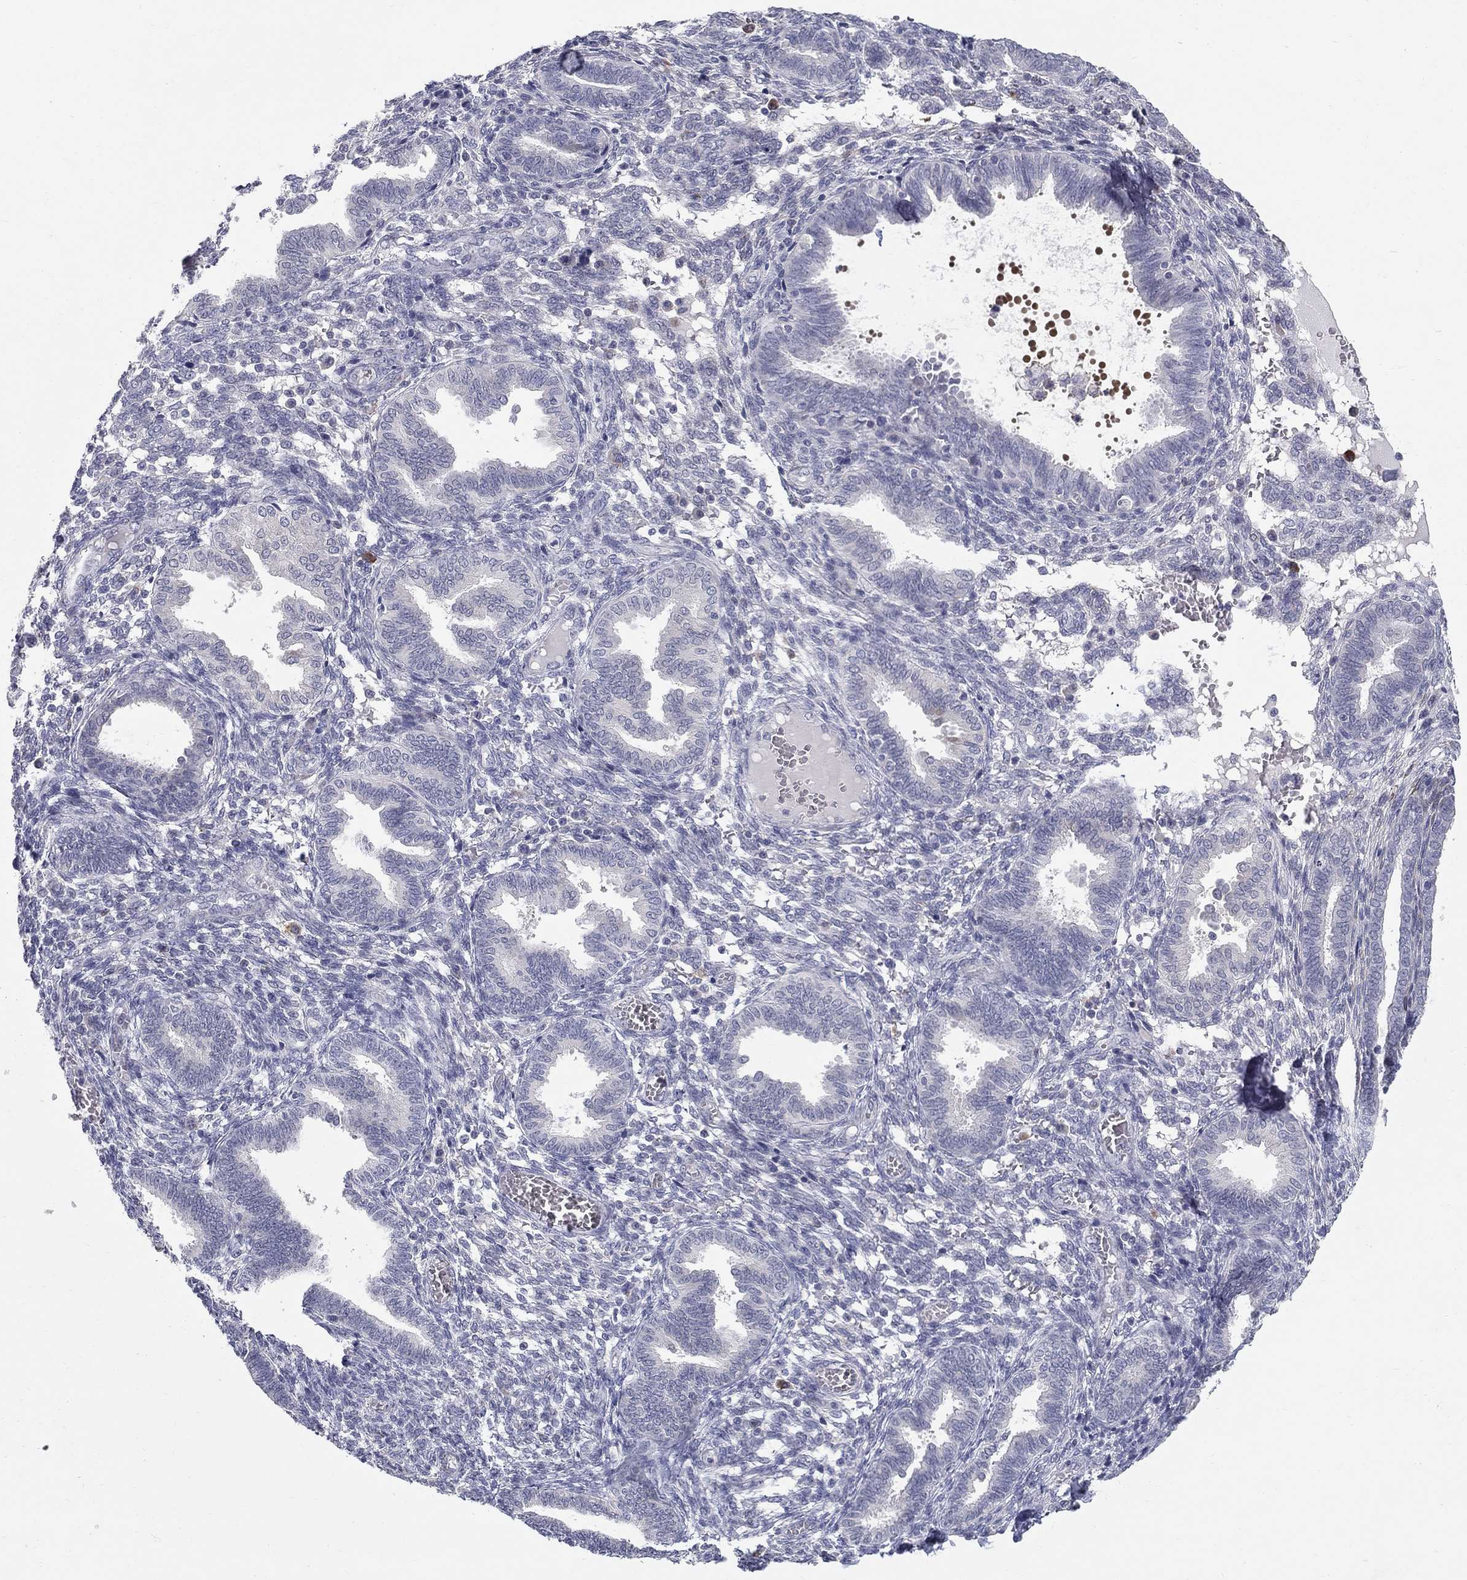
{"staining": {"intensity": "negative", "quantity": "none", "location": "none"}, "tissue": "endometrium", "cell_type": "Cells in endometrial stroma", "image_type": "normal", "snomed": [{"axis": "morphology", "description": "Normal tissue, NOS"}, {"axis": "topography", "description": "Endometrium"}], "caption": "A micrograph of human endometrium is negative for staining in cells in endometrial stroma. Brightfield microscopy of immunohistochemistry (IHC) stained with DAB (3,3'-diaminobenzidine) (brown) and hematoxylin (blue), captured at high magnification.", "gene": "NTRK2", "patient": {"sex": "female", "age": 42}}